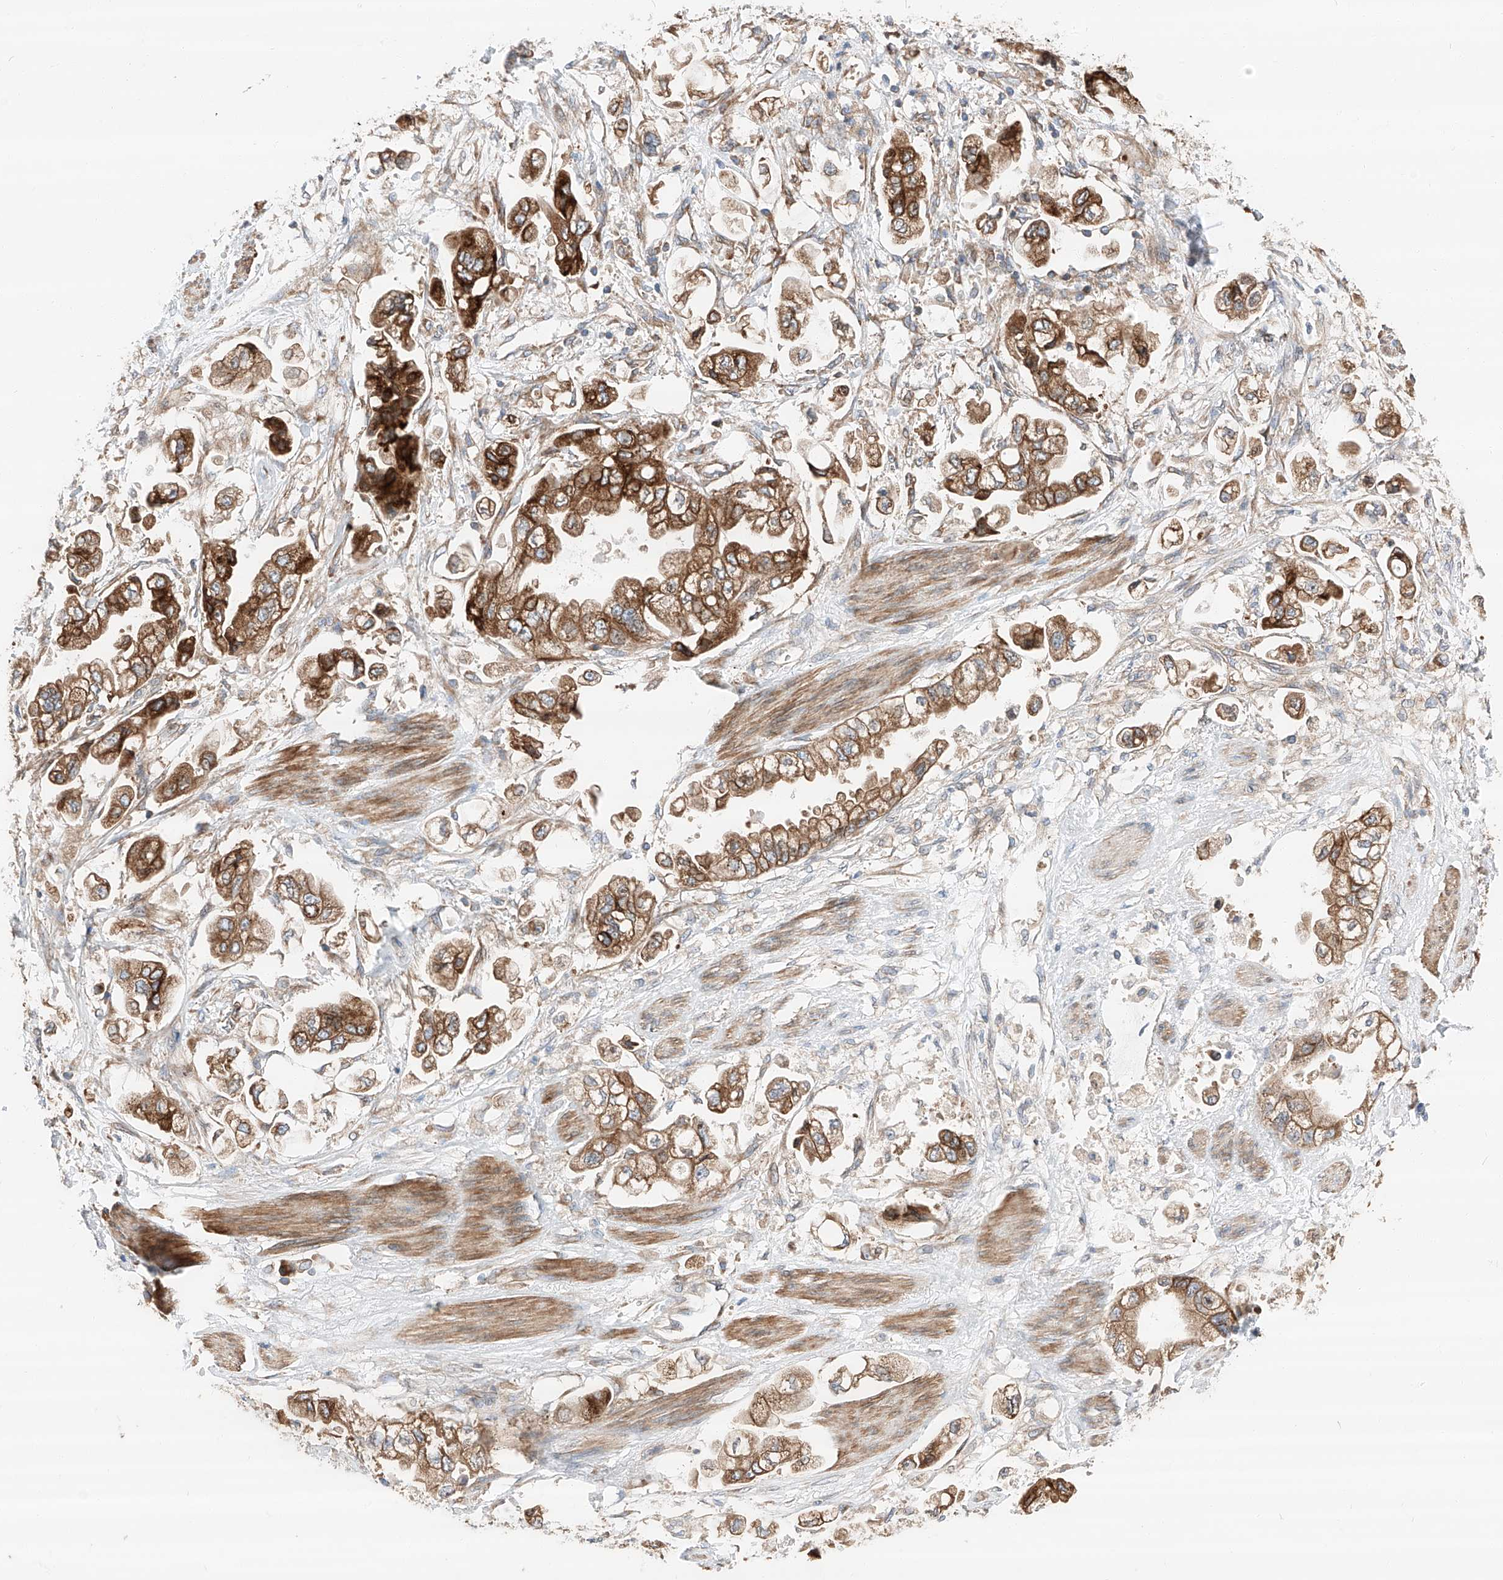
{"staining": {"intensity": "moderate", "quantity": ">75%", "location": "cytoplasmic/membranous"}, "tissue": "stomach cancer", "cell_type": "Tumor cells", "image_type": "cancer", "snomed": [{"axis": "morphology", "description": "Adenocarcinoma, NOS"}, {"axis": "topography", "description": "Stomach"}], "caption": "Tumor cells demonstrate medium levels of moderate cytoplasmic/membranous positivity in approximately >75% of cells in stomach cancer. (IHC, brightfield microscopy, high magnification).", "gene": "ZC3H15", "patient": {"sex": "male", "age": 62}}